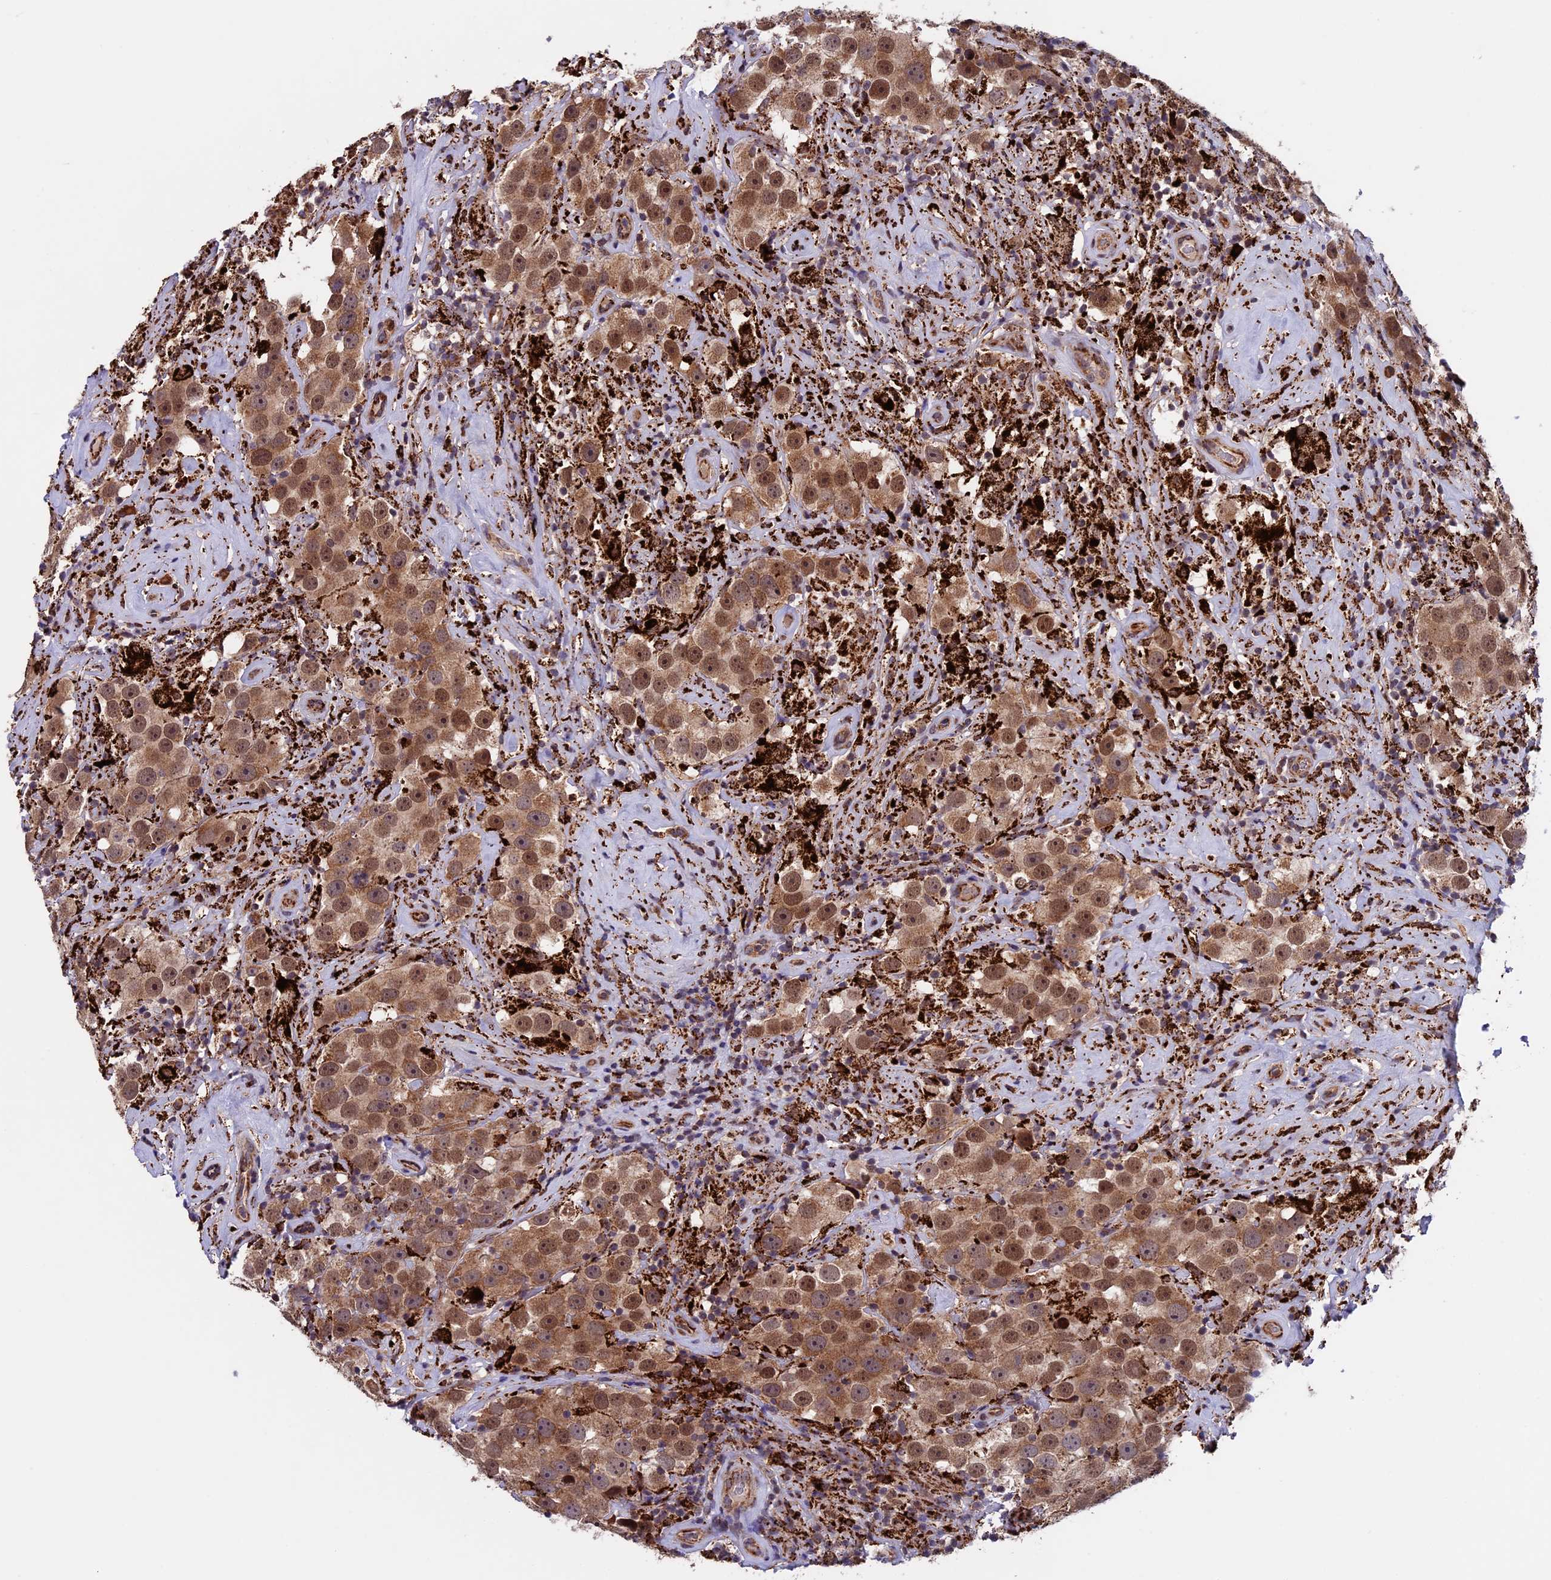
{"staining": {"intensity": "moderate", "quantity": ">75%", "location": "cytoplasmic/membranous,nuclear"}, "tissue": "testis cancer", "cell_type": "Tumor cells", "image_type": "cancer", "snomed": [{"axis": "morphology", "description": "Seminoma, NOS"}, {"axis": "topography", "description": "Testis"}], "caption": "Tumor cells demonstrate medium levels of moderate cytoplasmic/membranous and nuclear positivity in approximately >75% of cells in testis seminoma.", "gene": "RNF17", "patient": {"sex": "male", "age": 49}}